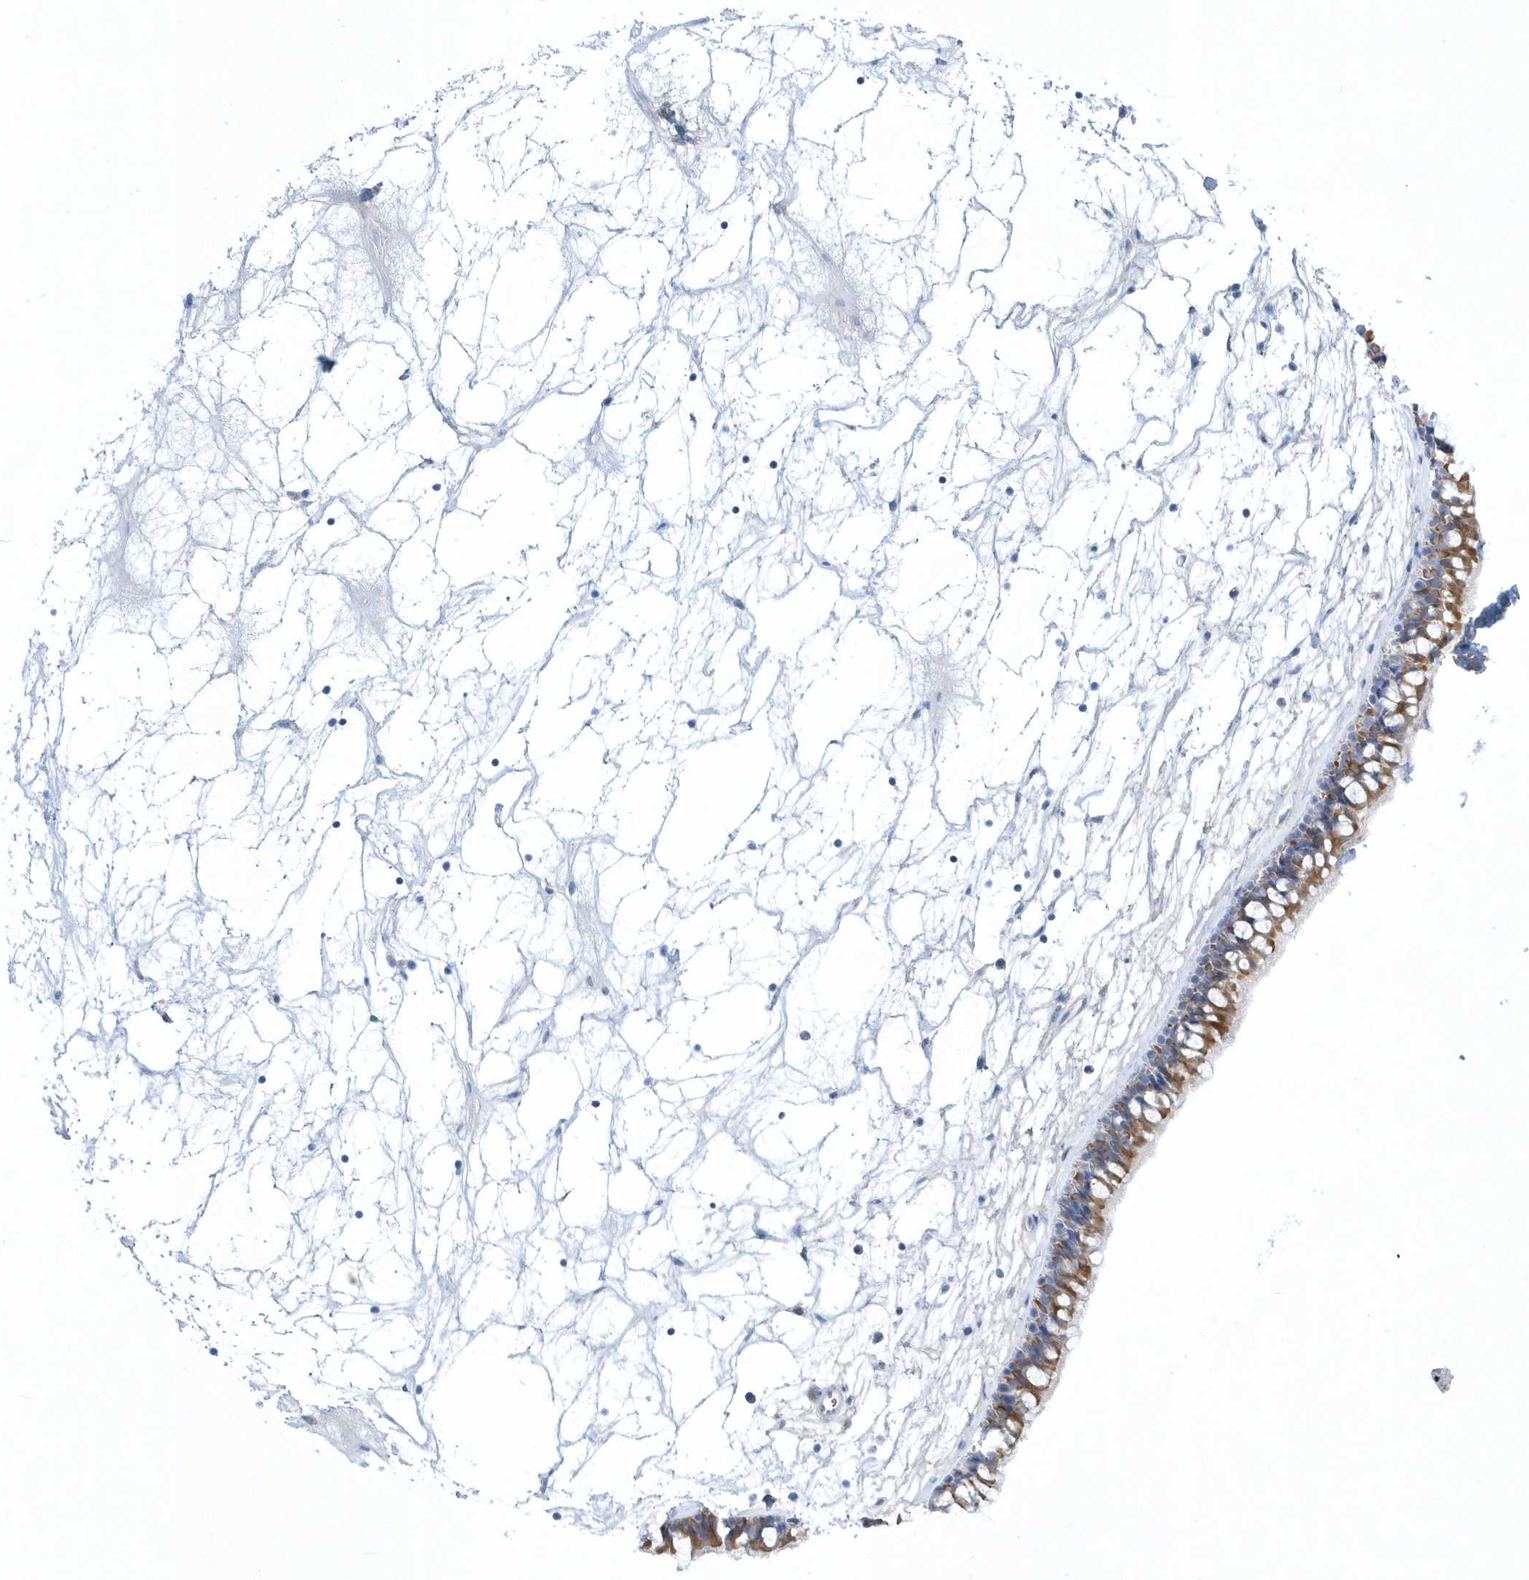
{"staining": {"intensity": "moderate", "quantity": ">75%", "location": "cytoplasmic/membranous"}, "tissue": "nasopharynx", "cell_type": "Respiratory epithelial cells", "image_type": "normal", "snomed": [{"axis": "morphology", "description": "Normal tissue, NOS"}, {"axis": "topography", "description": "Nasopharynx"}], "caption": "A brown stain highlights moderate cytoplasmic/membranous positivity of a protein in respiratory epithelial cells of benign nasopharynx.", "gene": "SPATA18", "patient": {"sex": "male", "age": 64}}